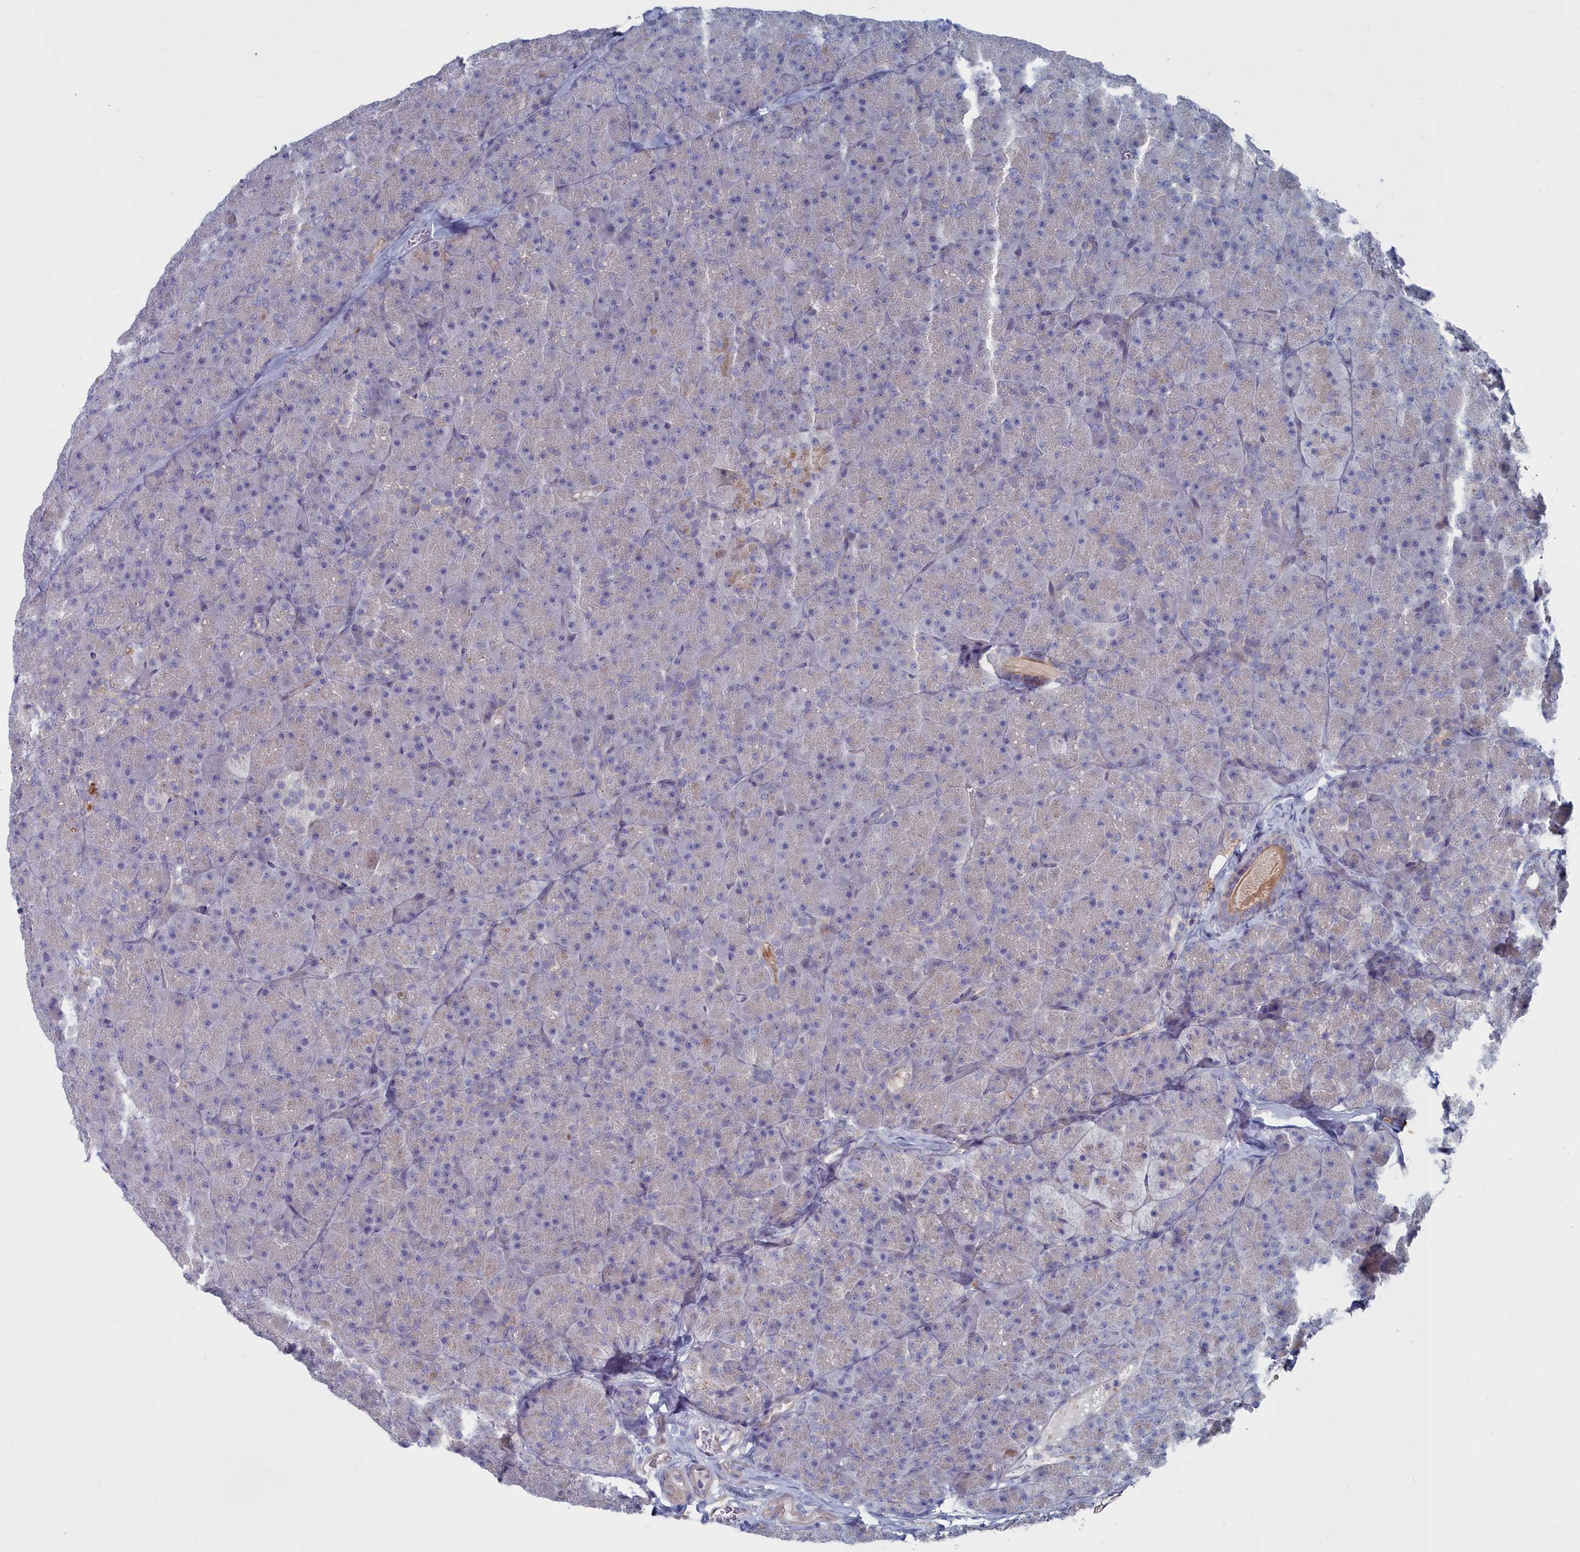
{"staining": {"intensity": "weak", "quantity": "<25%", "location": "cytoplasmic/membranous"}, "tissue": "pancreas", "cell_type": "Exocrine glandular cells", "image_type": "normal", "snomed": [{"axis": "morphology", "description": "Normal tissue, NOS"}, {"axis": "topography", "description": "Pancreas"}], "caption": "Immunohistochemical staining of normal human pancreas reveals no significant expression in exocrine glandular cells.", "gene": "SHISAL2A", "patient": {"sex": "male", "age": 36}}